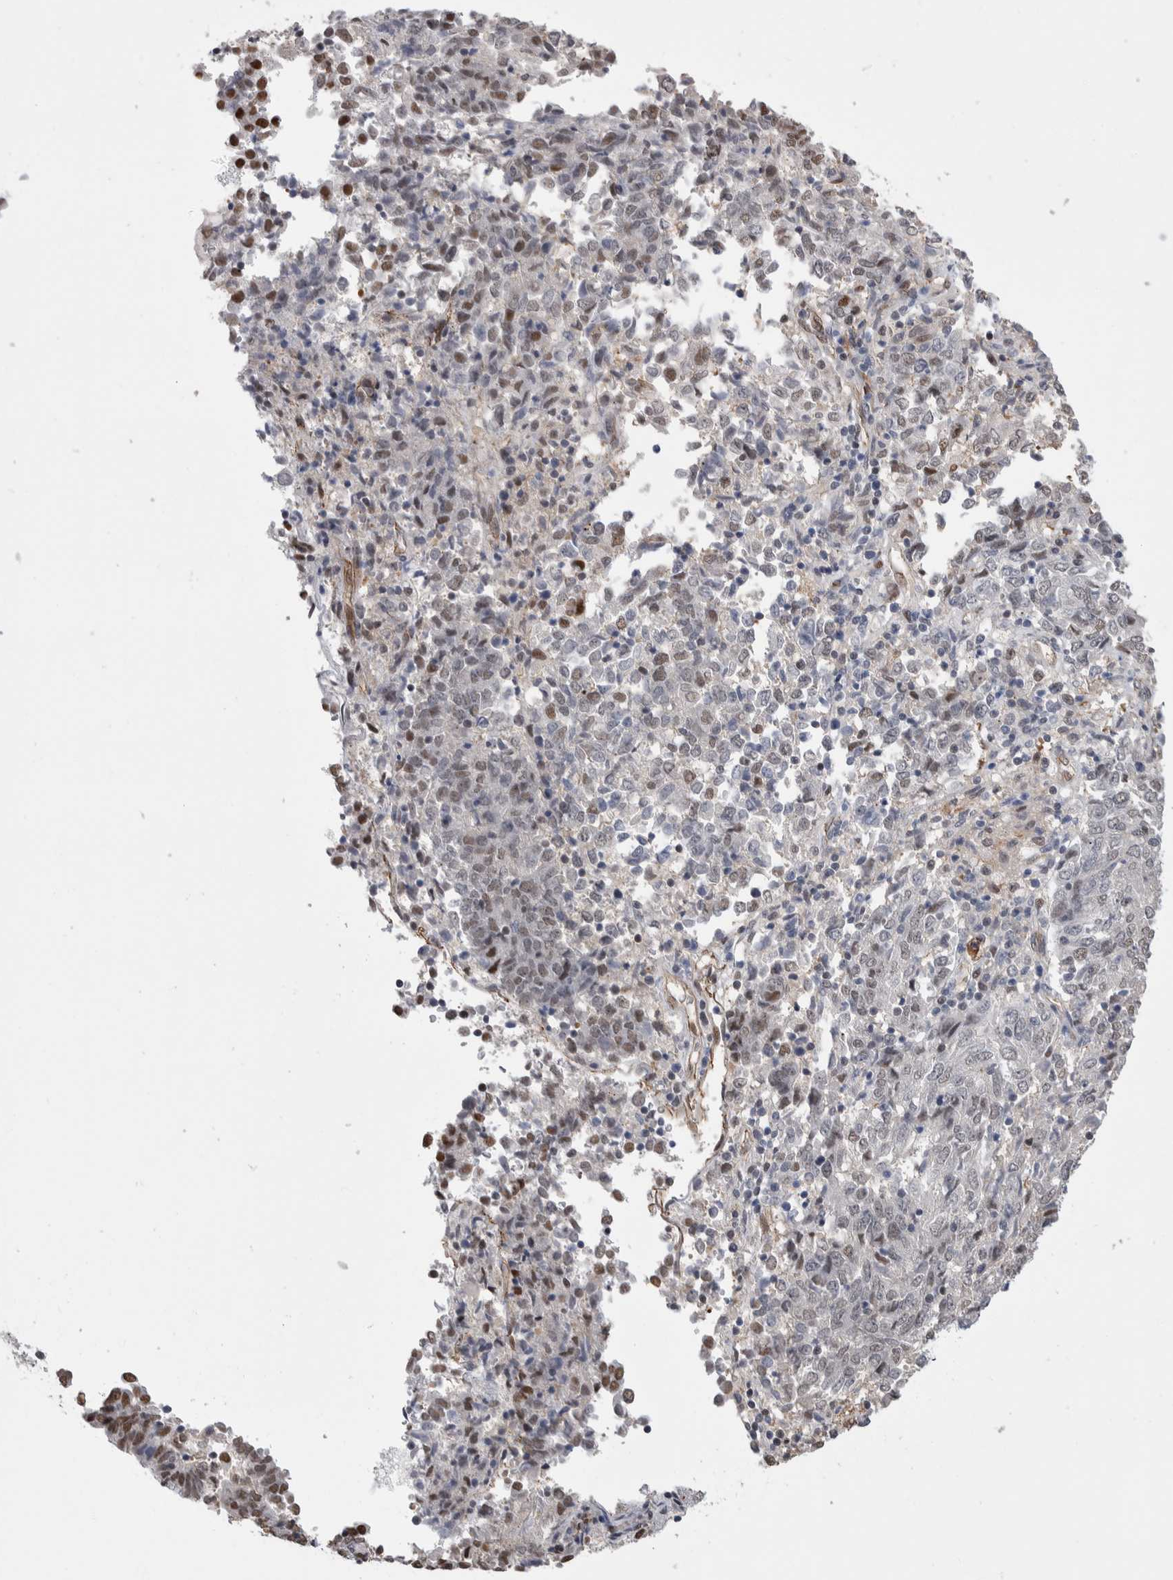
{"staining": {"intensity": "moderate", "quantity": "<25%", "location": "nuclear"}, "tissue": "endometrial cancer", "cell_type": "Tumor cells", "image_type": "cancer", "snomed": [{"axis": "morphology", "description": "Adenocarcinoma, NOS"}, {"axis": "topography", "description": "Endometrium"}], "caption": "Immunohistochemistry image of human adenocarcinoma (endometrial) stained for a protein (brown), which exhibits low levels of moderate nuclear staining in about <25% of tumor cells.", "gene": "ZBTB49", "patient": {"sex": "female", "age": 80}}